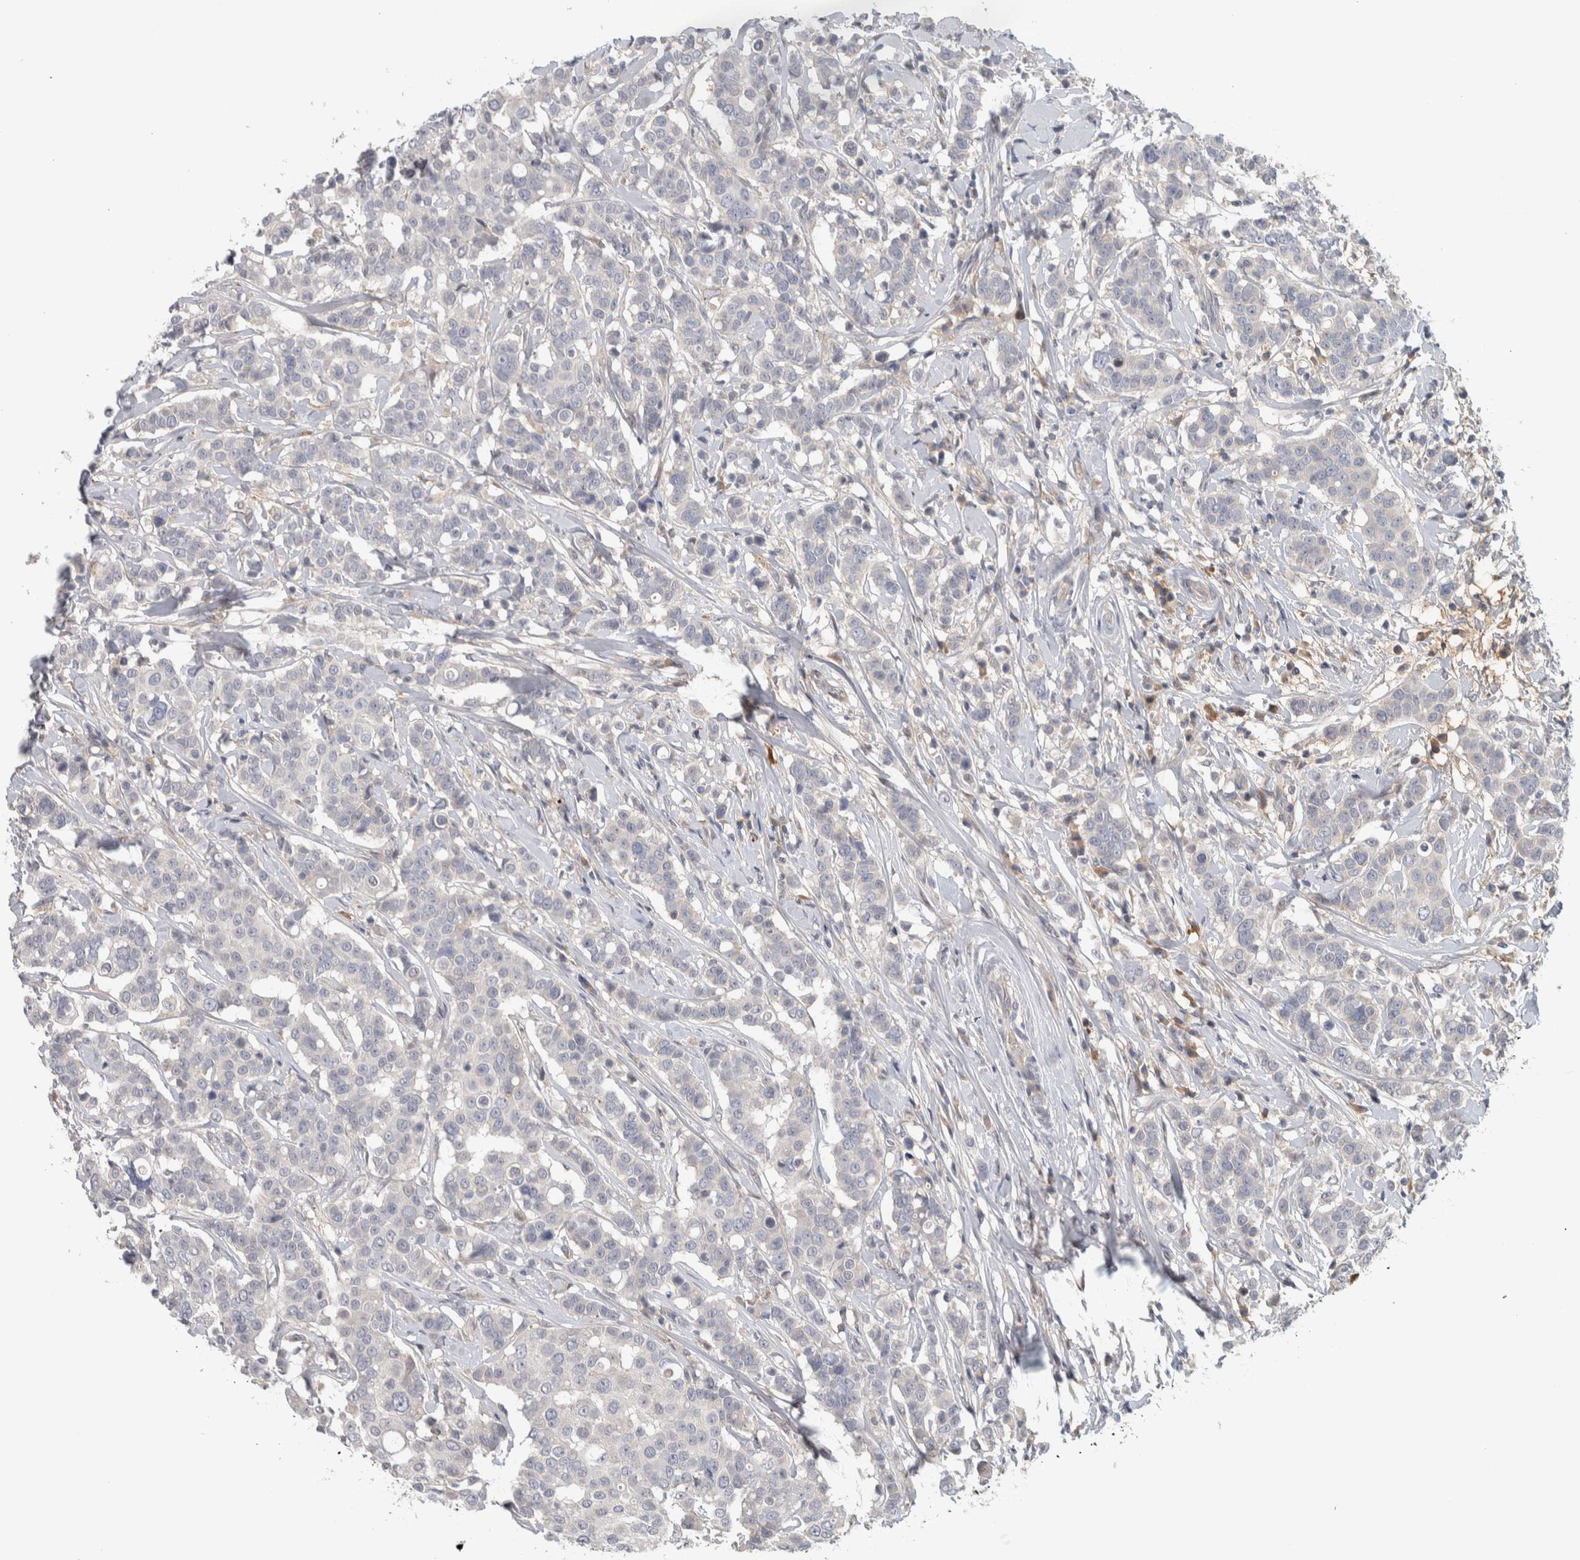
{"staining": {"intensity": "negative", "quantity": "none", "location": "none"}, "tissue": "breast cancer", "cell_type": "Tumor cells", "image_type": "cancer", "snomed": [{"axis": "morphology", "description": "Duct carcinoma"}, {"axis": "topography", "description": "Breast"}], "caption": "There is no significant positivity in tumor cells of intraductal carcinoma (breast).", "gene": "ADPRM", "patient": {"sex": "female", "age": 27}}